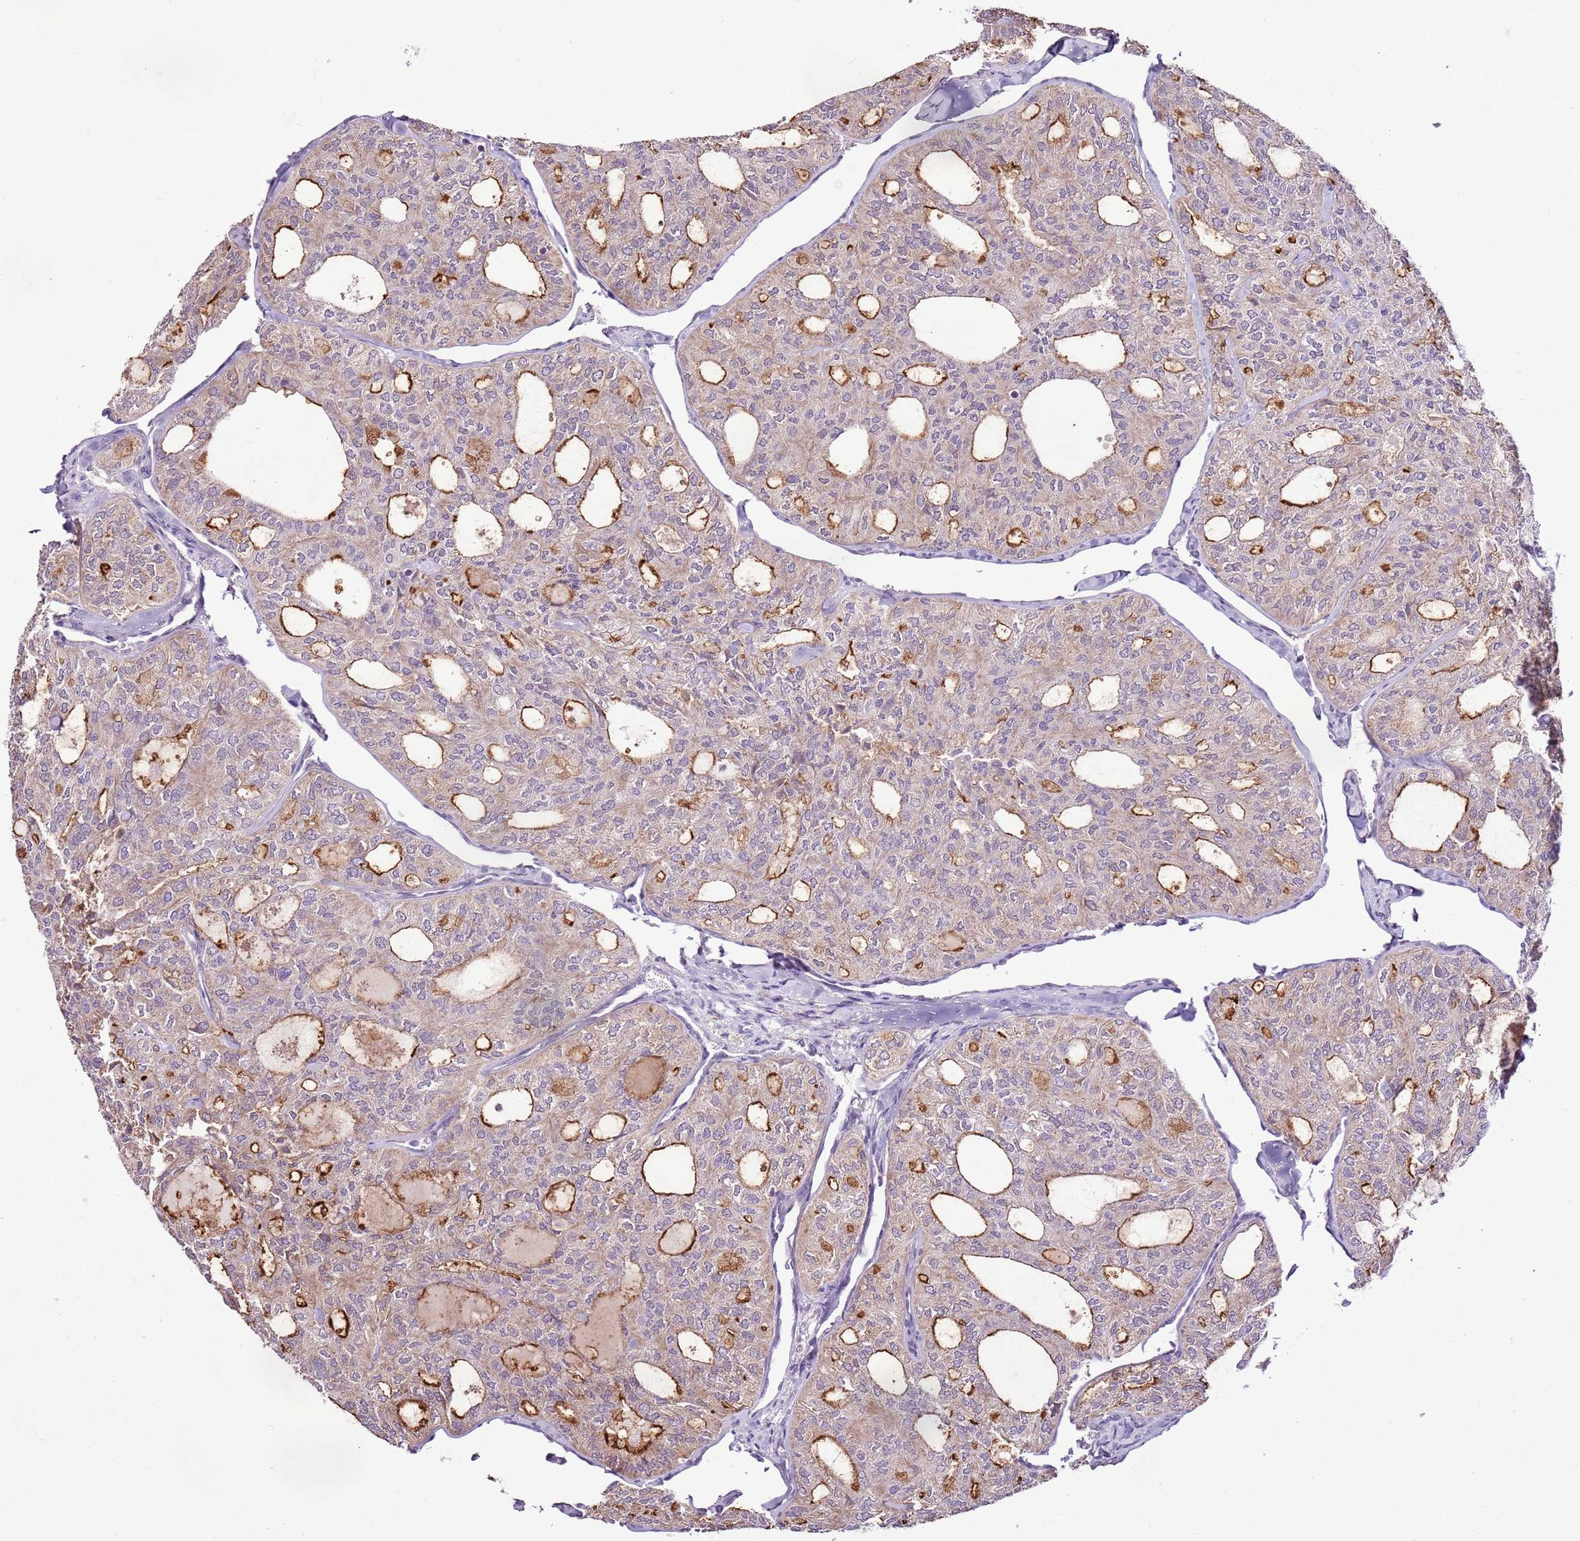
{"staining": {"intensity": "moderate", "quantity": "25%-75%", "location": "cytoplasmic/membranous"}, "tissue": "thyroid cancer", "cell_type": "Tumor cells", "image_type": "cancer", "snomed": [{"axis": "morphology", "description": "Follicular adenoma carcinoma, NOS"}, {"axis": "topography", "description": "Thyroid gland"}], "caption": "A medium amount of moderate cytoplasmic/membranous expression is present in approximately 25%-75% of tumor cells in follicular adenoma carcinoma (thyroid) tissue.", "gene": "CMKLR1", "patient": {"sex": "male", "age": 75}}